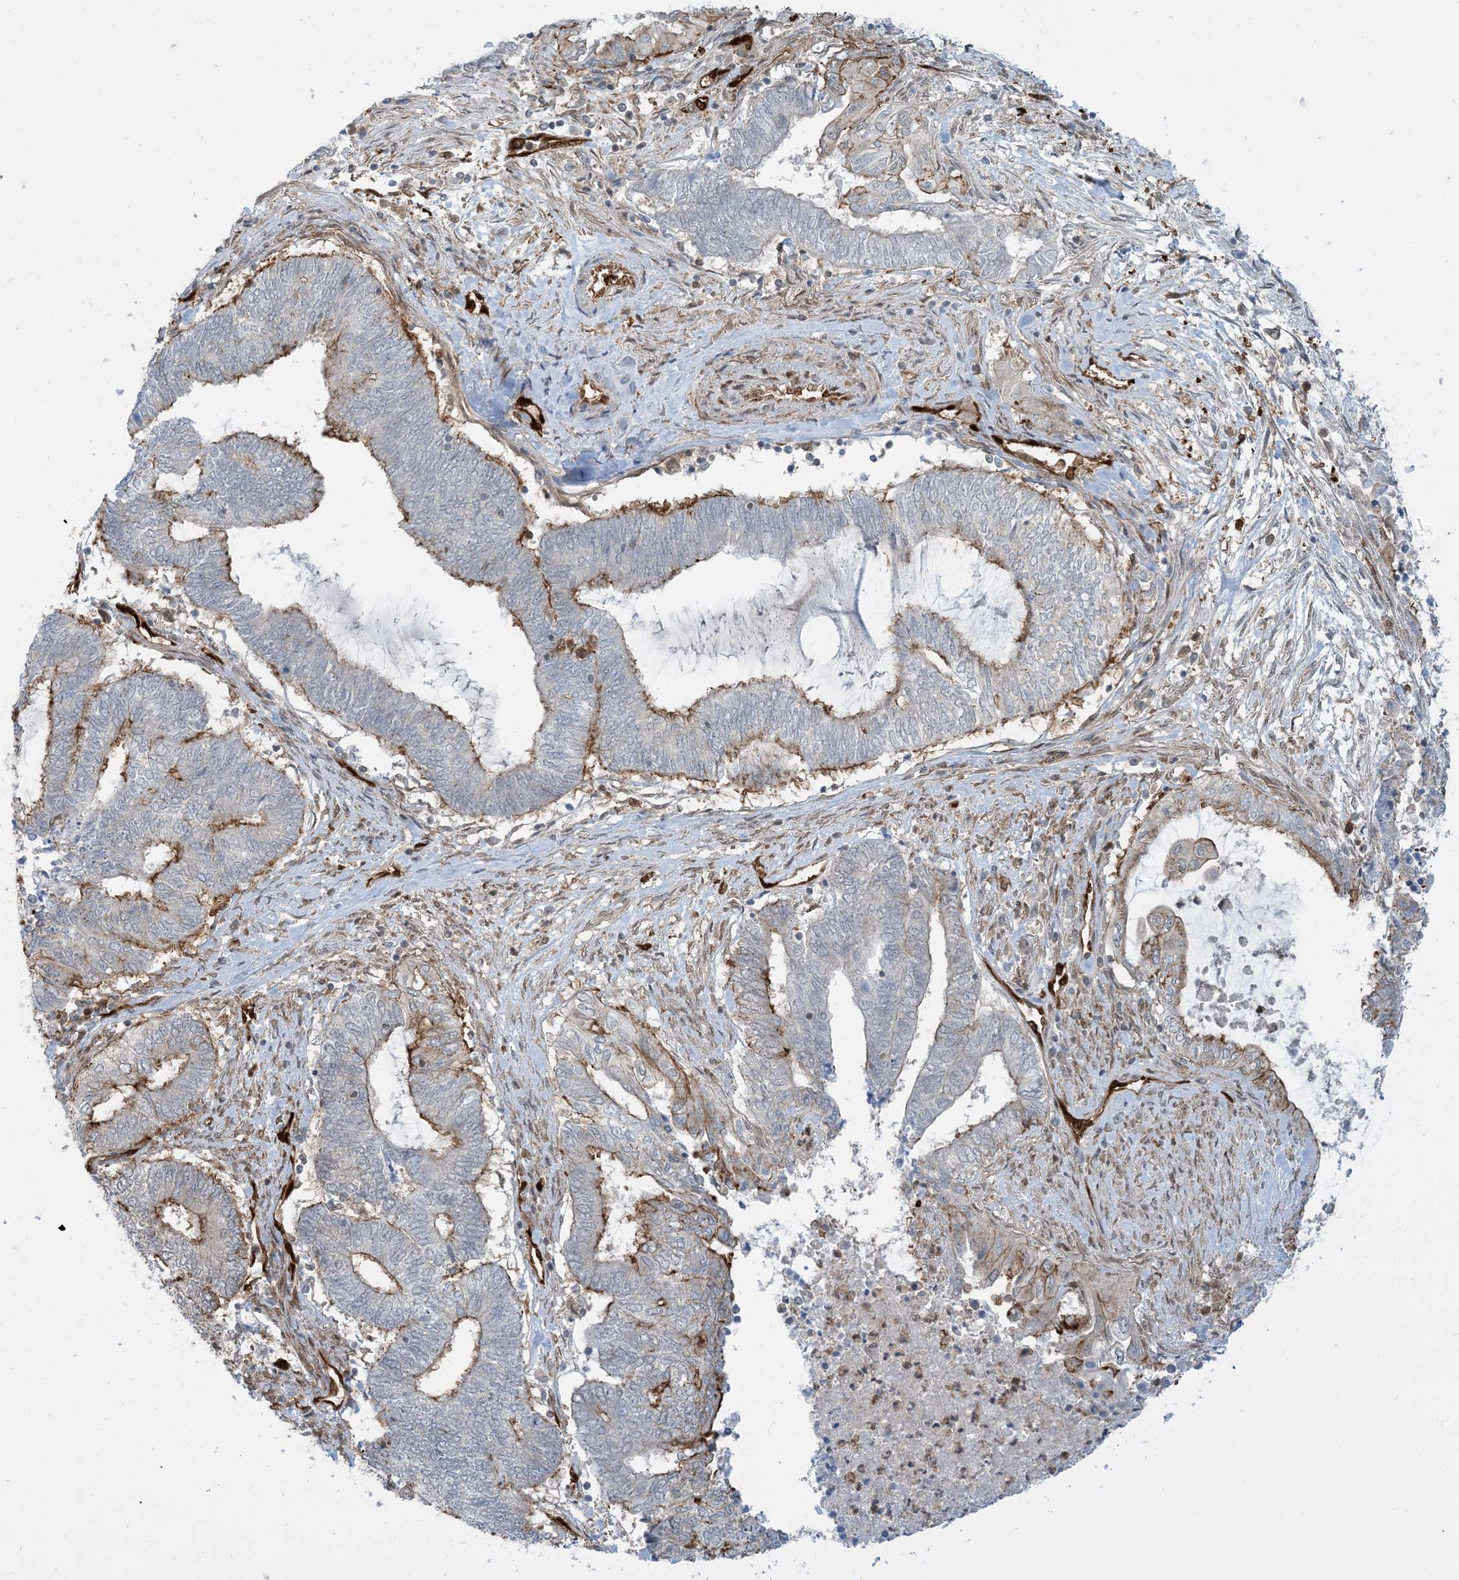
{"staining": {"intensity": "moderate", "quantity": "<25%", "location": "cytoplasmic/membranous"}, "tissue": "endometrial cancer", "cell_type": "Tumor cells", "image_type": "cancer", "snomed": [{"axis": "morphology", "description": "Adenocarcinoma, NOS"}, {"axis": "topography", "description": "Uterus"}, {"axis": "topography", "description": "Endometrium"}], "caption": "High-power microscopy captured an IHC photomicrograph of endometrial adenocarcinoma, revealing moderate cytoplasmic/membranous staining in approximately <25% of tumor cells.", "gene": "PPM1F", "patient": {"sex": "female", "age": 70}}